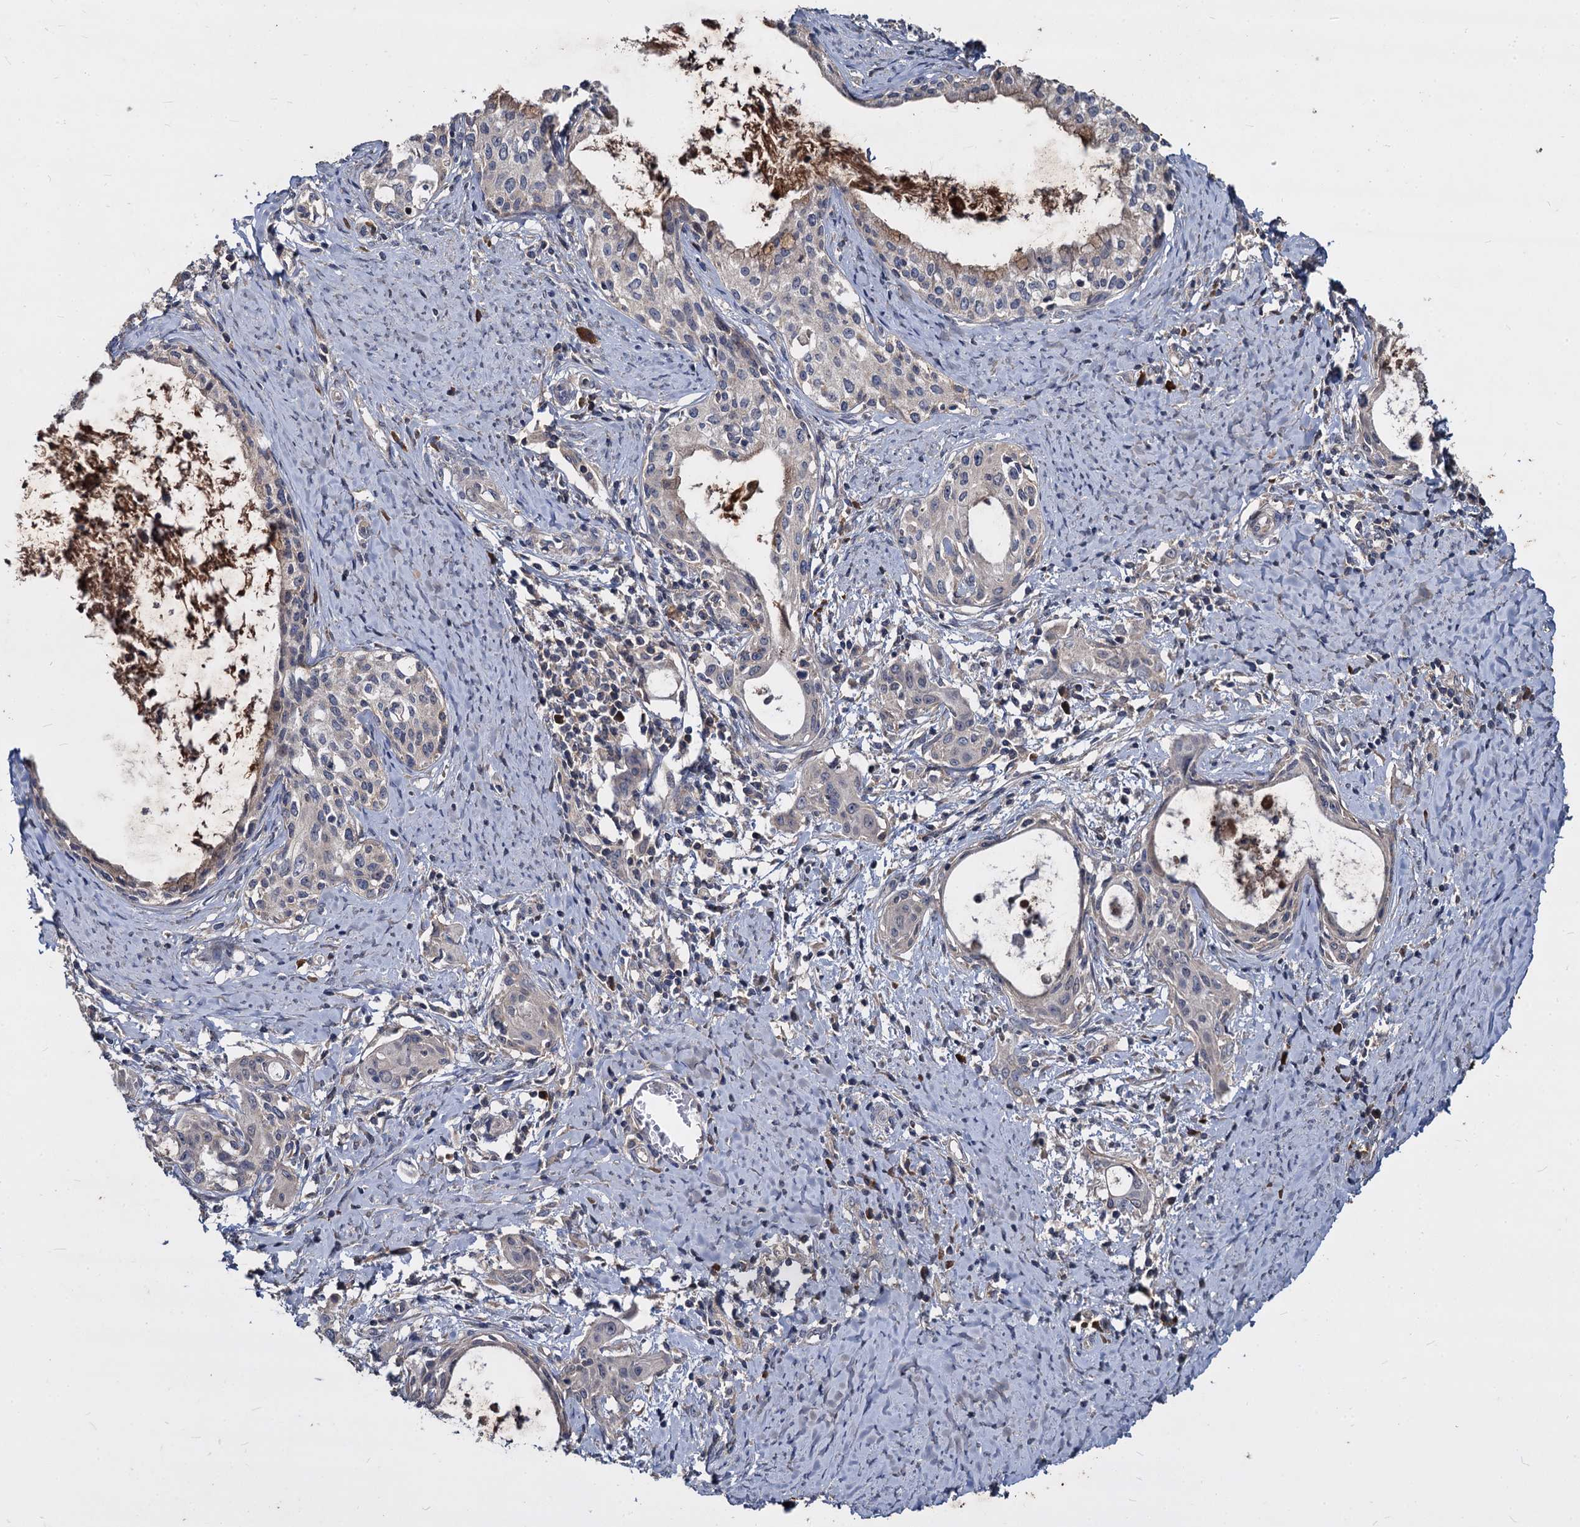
{"staining": {"intensity": "weak", "quantity": "<25%", "location": "cytoplasmic/membranous"}, "tissue": "cervical cancer", "cell_type": "Tumor cells", "image_type": "cancer", "snomed": [{"axis": "morphology", "description": "Squamous cell carcinoma, NOS"}, {"axis": "morphology", "description": "Adenocarcinoma, NOS"}, {"axis": "topography", "description": "Cervix"}], "caption": "Image shows no significant protein positivity in tumor cells of cervical squamous cell carcinoma.", "gene": "CCDC184", "patient": {"sex": "female", "age": 52}}